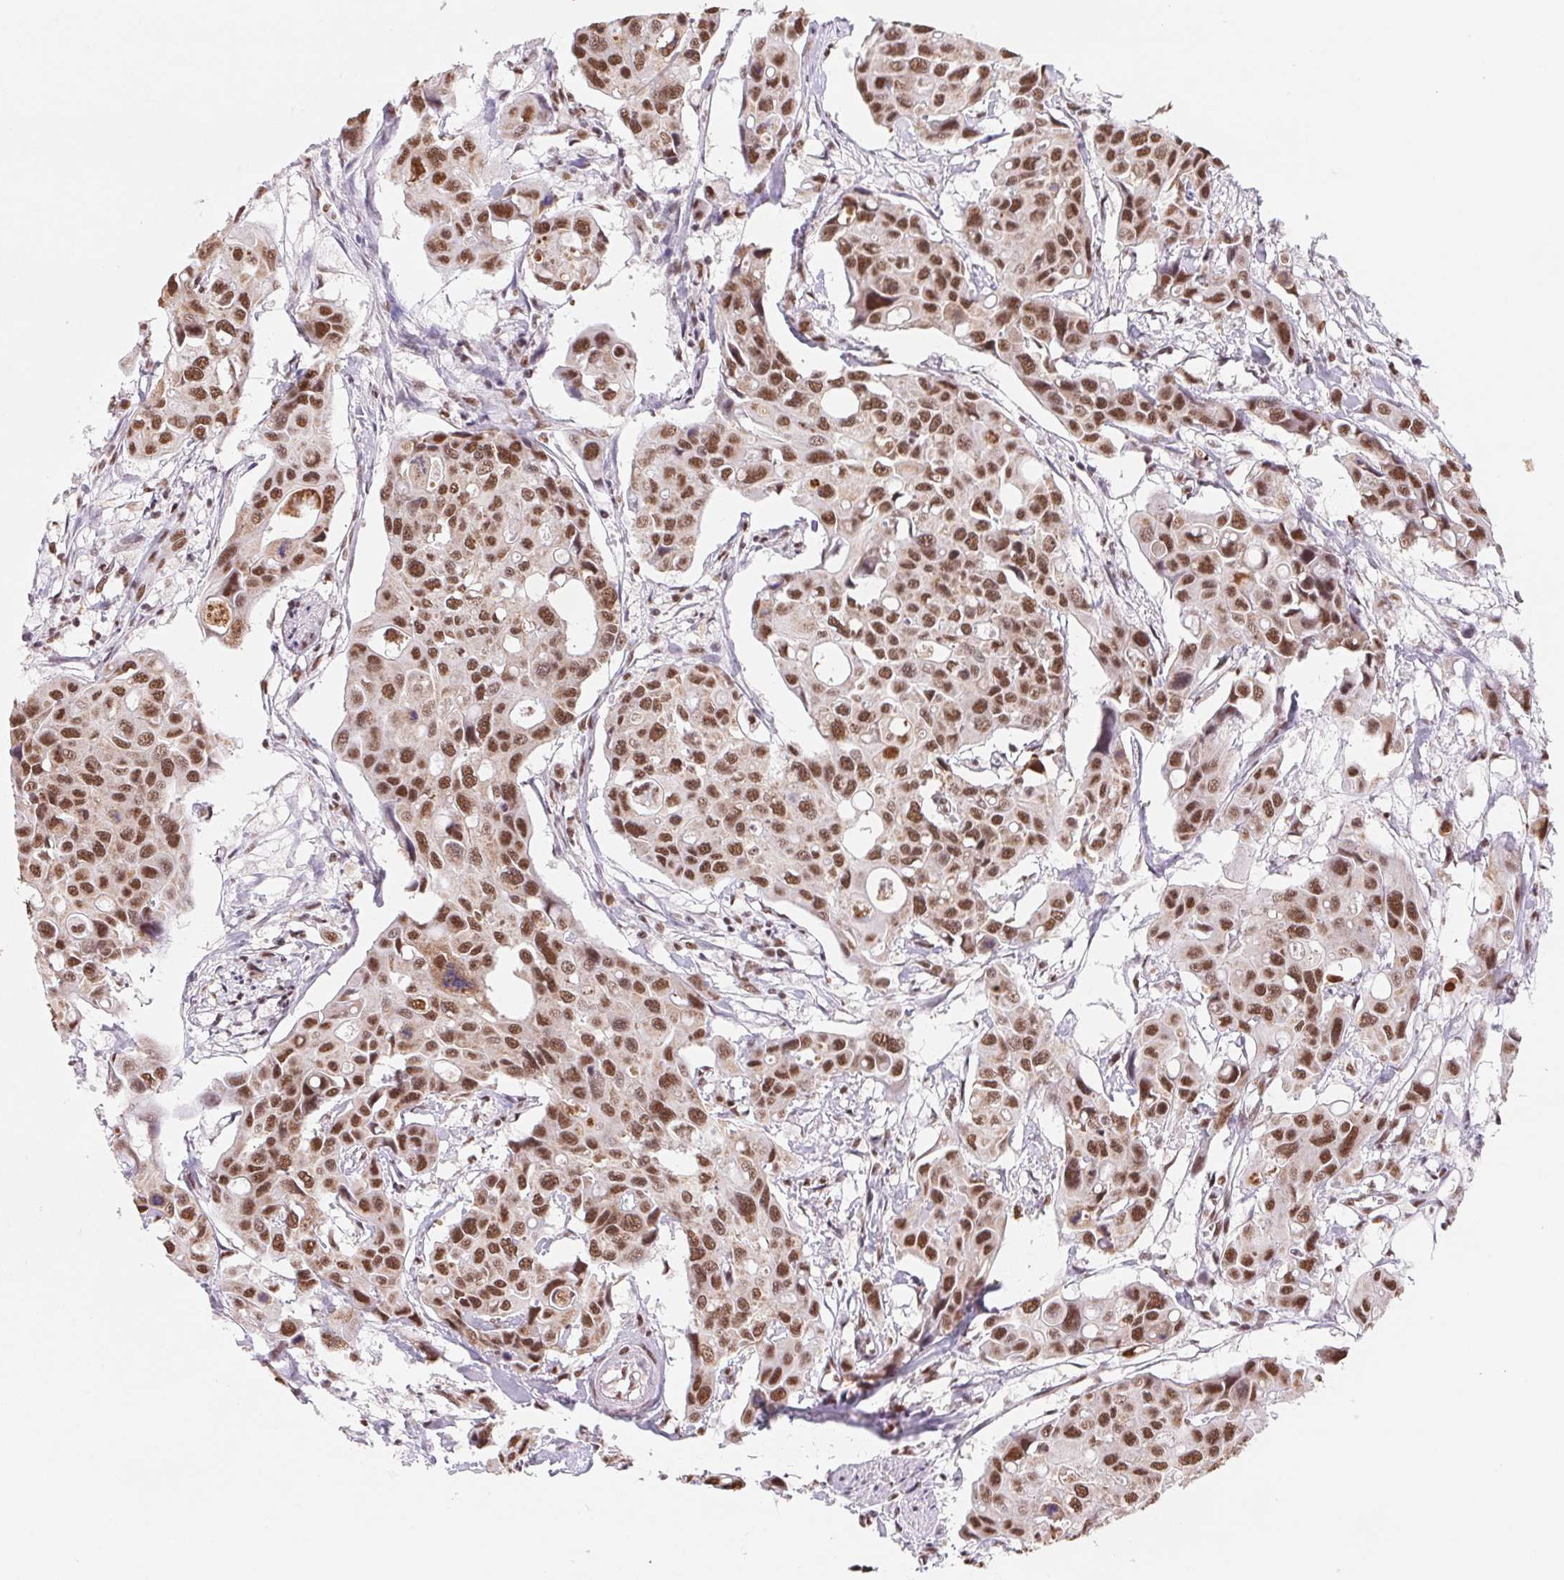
{"staining": {"intensity": "moderate", "quantity": ">75%", "location": "nuclear"}, "tissue": "colorectal cancer", "cell_type": "Tumor cells", "image_type": "cancer", "snomed": [{"axis": "morphology", "description": "Adenocarcinoma, NOS"}, {"axis": "topography", "description": "Colon"}], "caption": "A photomicrograph of colorectal cancer (adenocarcinoma) stained for a protein displays moderate nuclear brown staining in tumor cells.", "gene": "SNRPG", "patient": {"sex": "male", "age": 77}}